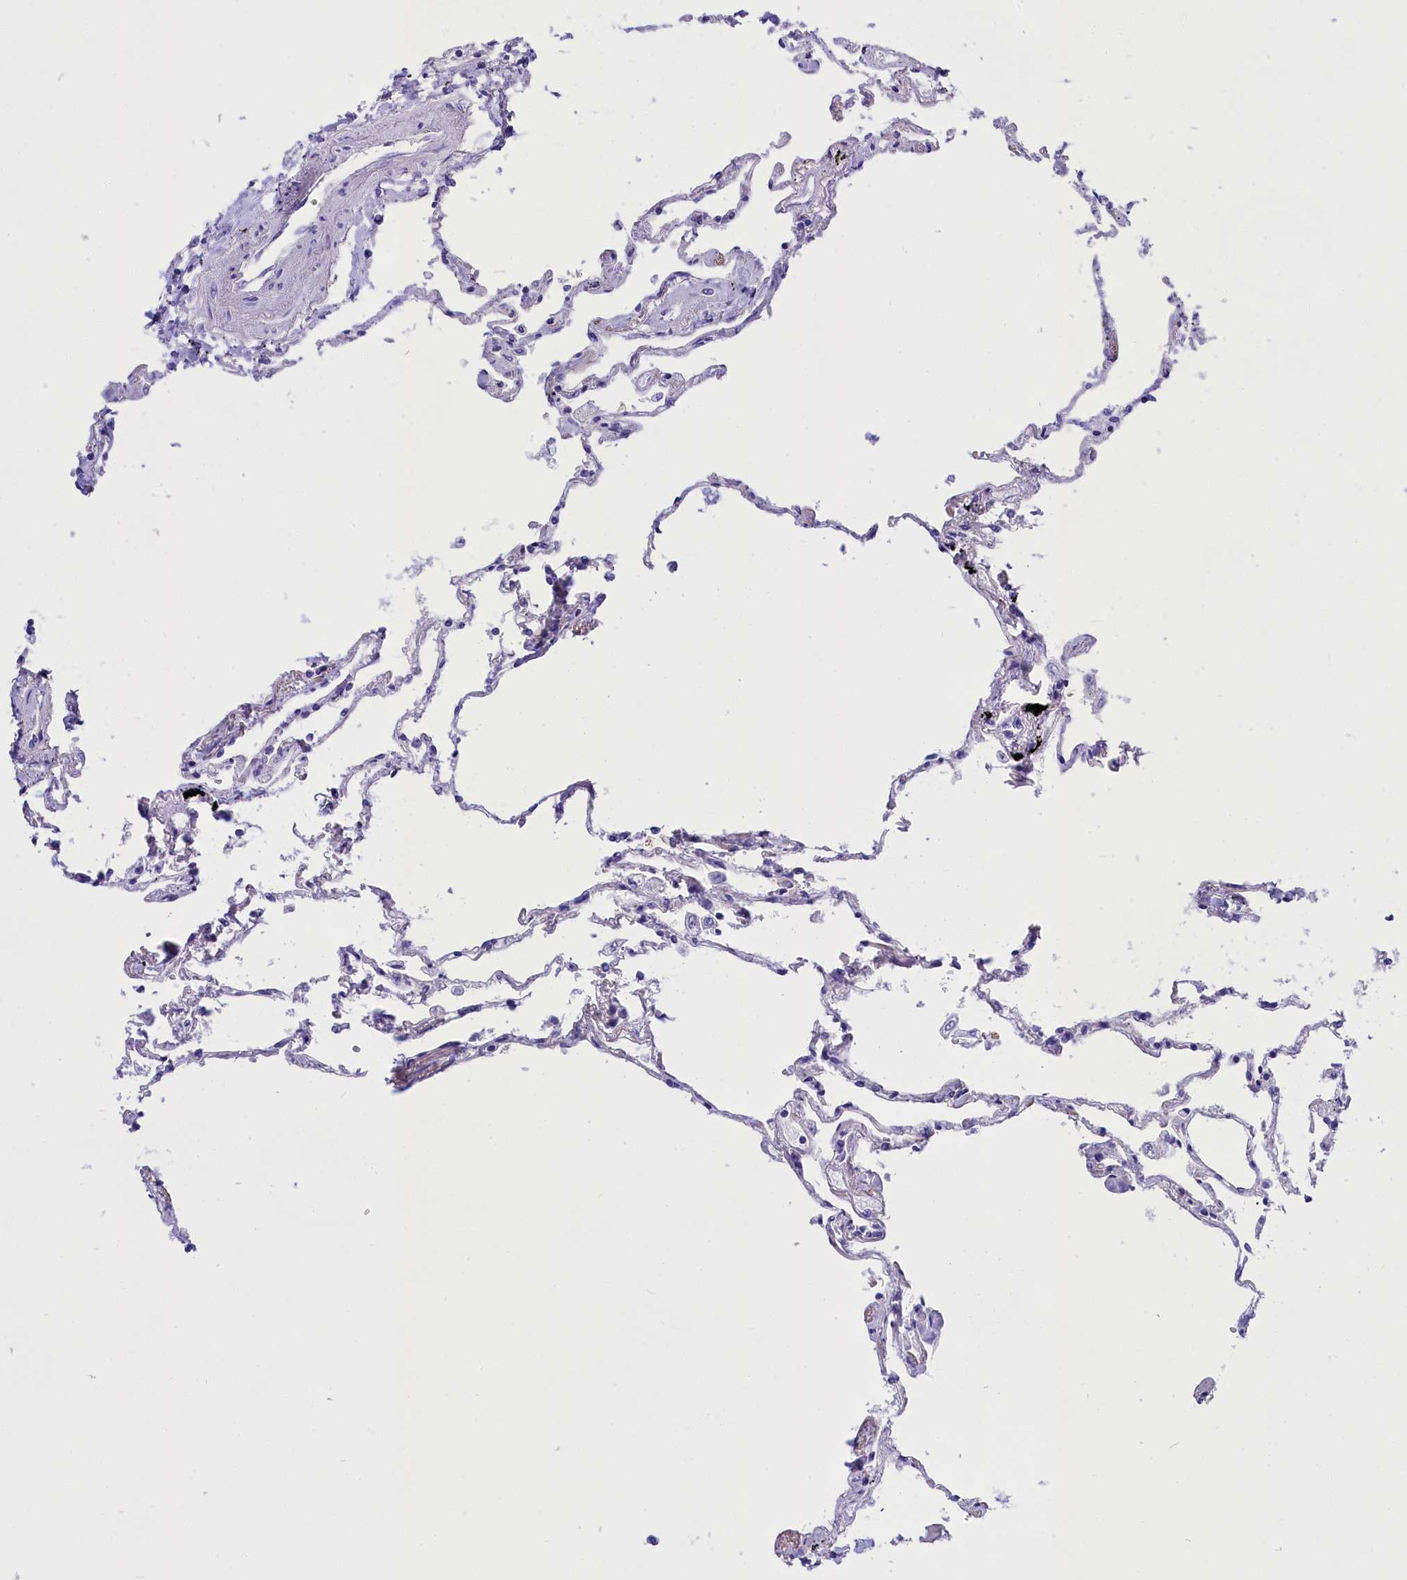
{"staining": {"intensity": "negative", "quantity": "none", "location": "none"}, "tissue": "lung", "cell_type": "Alveolar cells", "image_type": "normal", "snomed": [{"axis": "morphology", "description": "Normal tissue, NOS"}, {"axis": "topography", "description": "Lung"}], "caption": "Alveolar cells are negative for protein expression in normal human lung.", "gene": "PPP1R13L", "patient": {"sex": "female", "age": 67}}